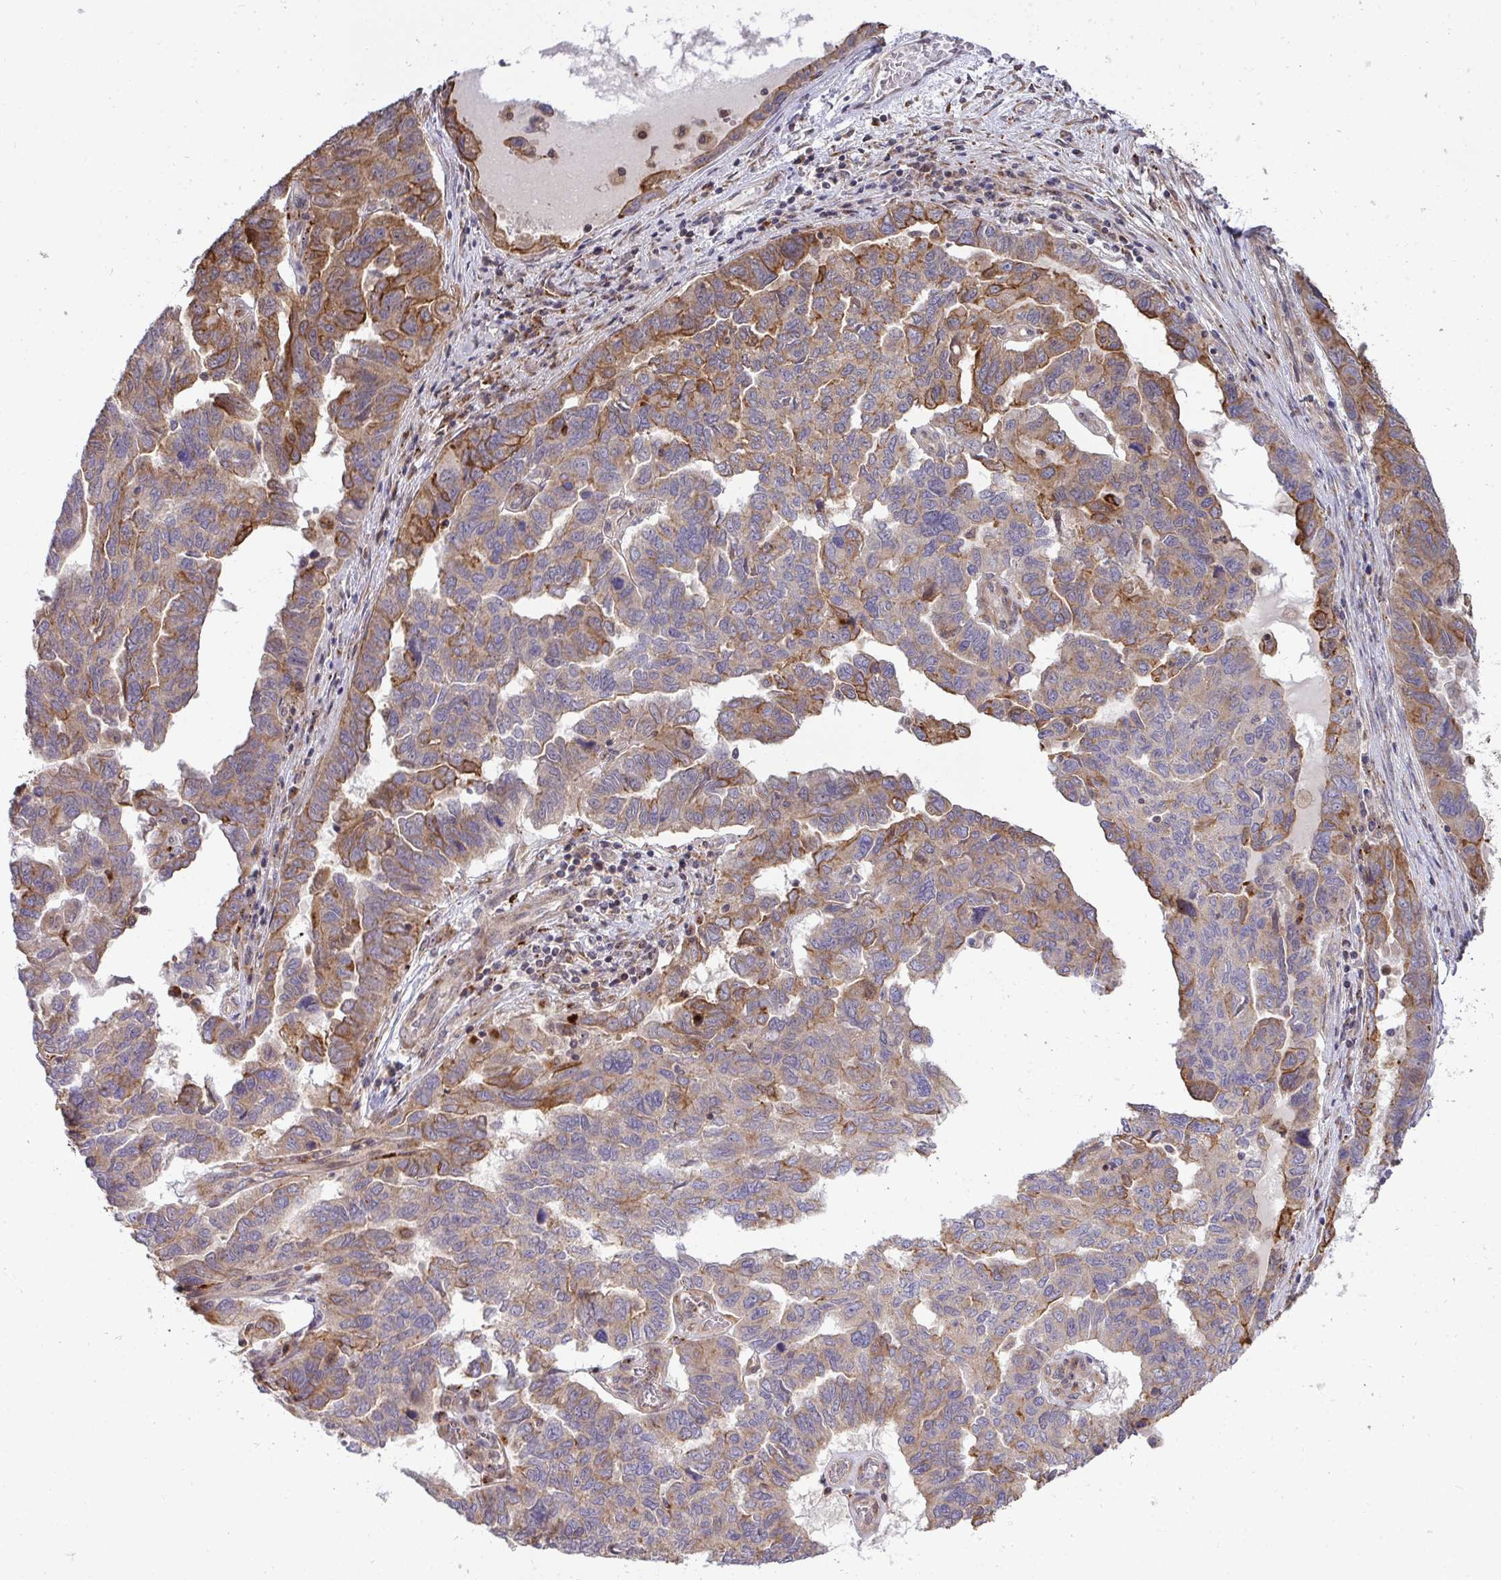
{"staining": {"intensity": "moderate", "quantity": ">75%", "location": "cytoplasmic/membranous"}, "tissue": "ovarian cancer", "cell_type": "Tumor cells", "image_type": "cancer", "snomed": [{"axis": "morphology", "description": "Cystadenocarcinoma, serous, NOS"}, {"axis": "topography", "description": "Ovary"}], "caption": "This histopathology image demonstrates immunohistochemistry staining of ovarian cancer (serous cystadenocarcinoma), with medium moderate cytoplasmic/membranous expression in about >75% of tumor cells.", "gene": "TRIM44", "patient": {"sex": "female", "age": 64}}